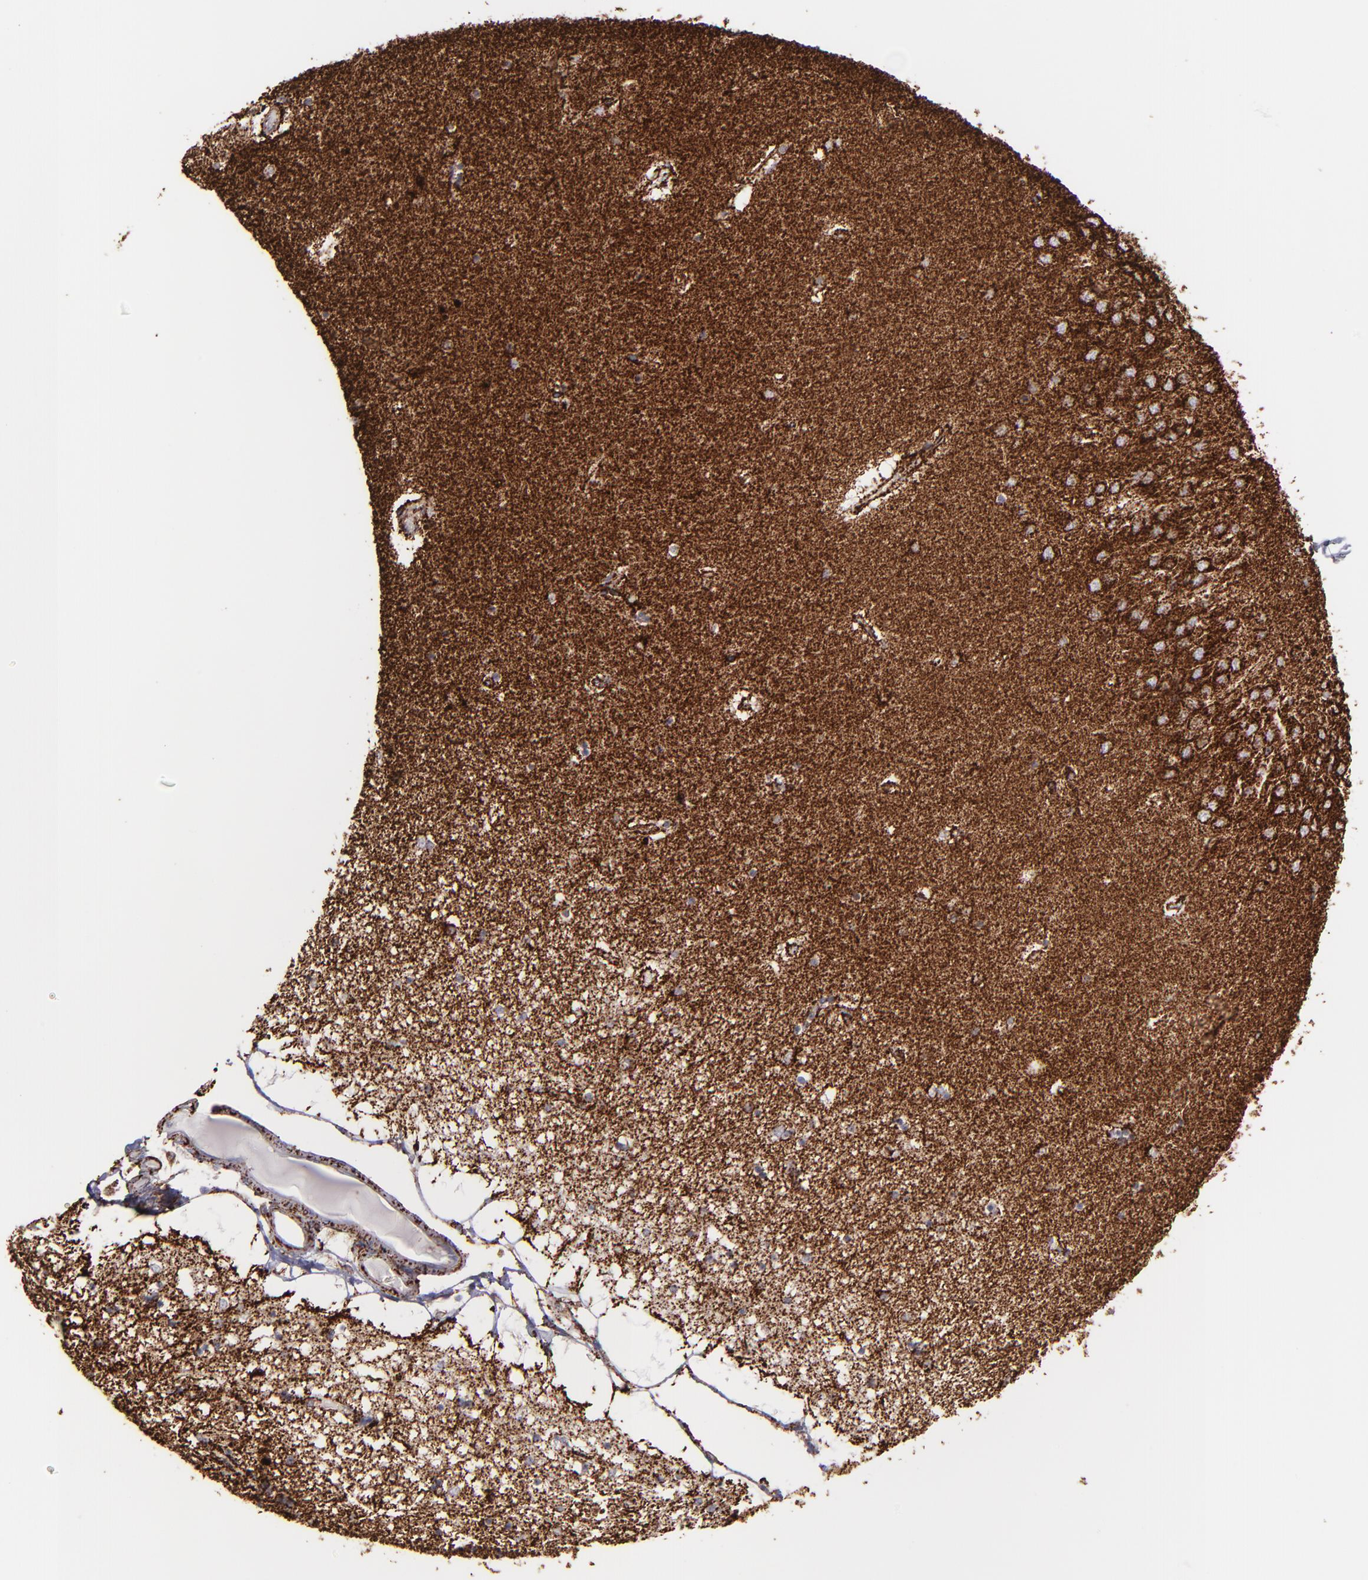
{"staining": {"intensity": "negative", "quantity": "none", "location": "none"}, "tissue": "hippocampus", "cell_type": "Glial cells", "image_type": "normal", "snomed": [{"axis": "morphology", "description": "Normal tissue, NOS"}, {"axis": "topography", "description": "Hippocampus"}], "caption": "High power microscopy histopathology image of an immunohistochemistry (IHC) image of benign hippocampus, revealing no significant positivity in glial cells. (DAB (3,3'-diaminobenzidine) immunohistochemistry with hematoxylin counter stain).", "gene": "MAOB", "patient": {"sex": "female", "age": 54}}